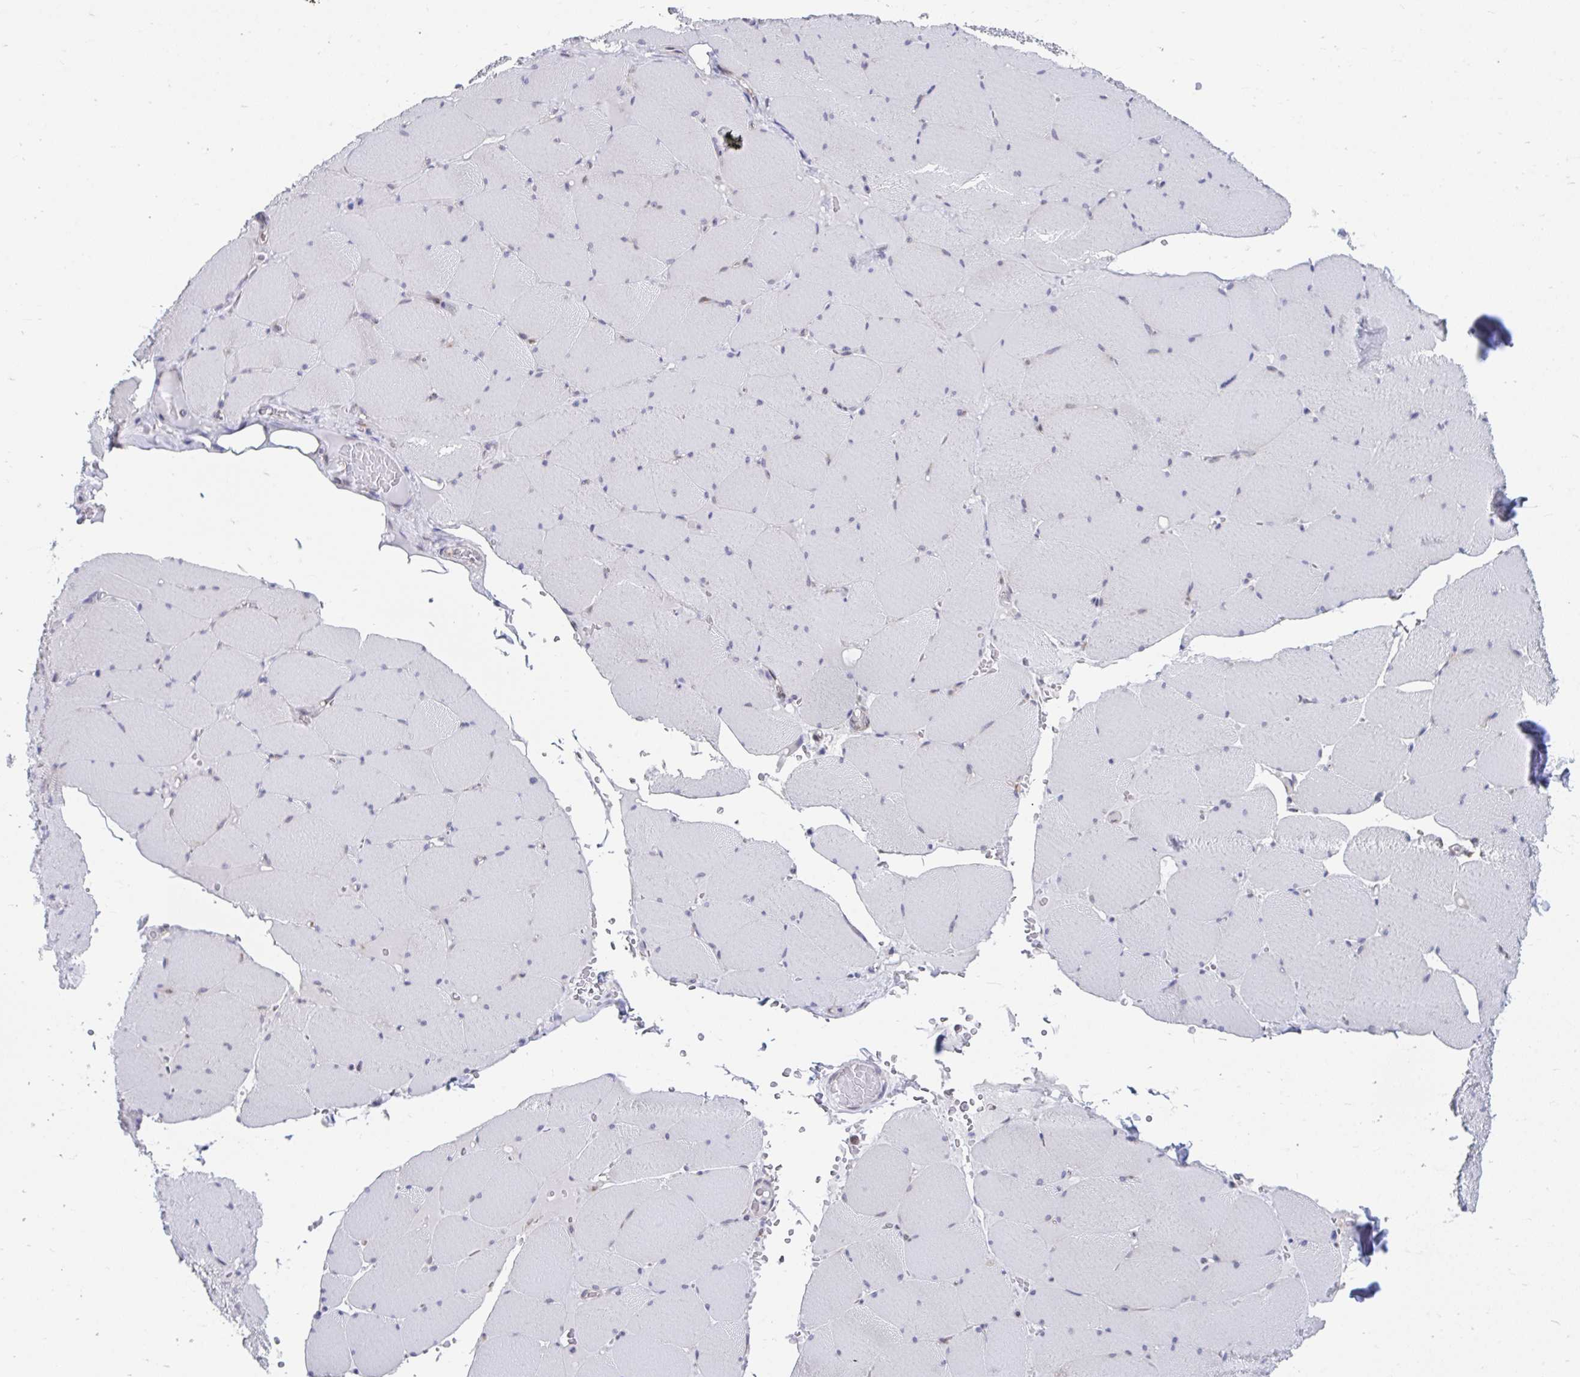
{"staining": {"intensity": "negative", "quantity": "none", "location": "none"}, "tissue": "skeletal muscle", "cell_type": "Myocytes", "image_type": "normal", "snomed": [{"axis": "morphology", "description": "Normal tissue, NOS"}, {"axis": "topography", "description": "Skeletal muscle"}, {"axis": "topography", "description": "Head-Neck"}], "caption": "IHC micrograph of benign skeletal muscle: human skeletal muscle stained with DAB (3,3'-diaminobenzidine) demonstrates no significant protein positivity in myocytes.", "gene": "SELENON", "patient": {"sex": "male", "age": 66}}